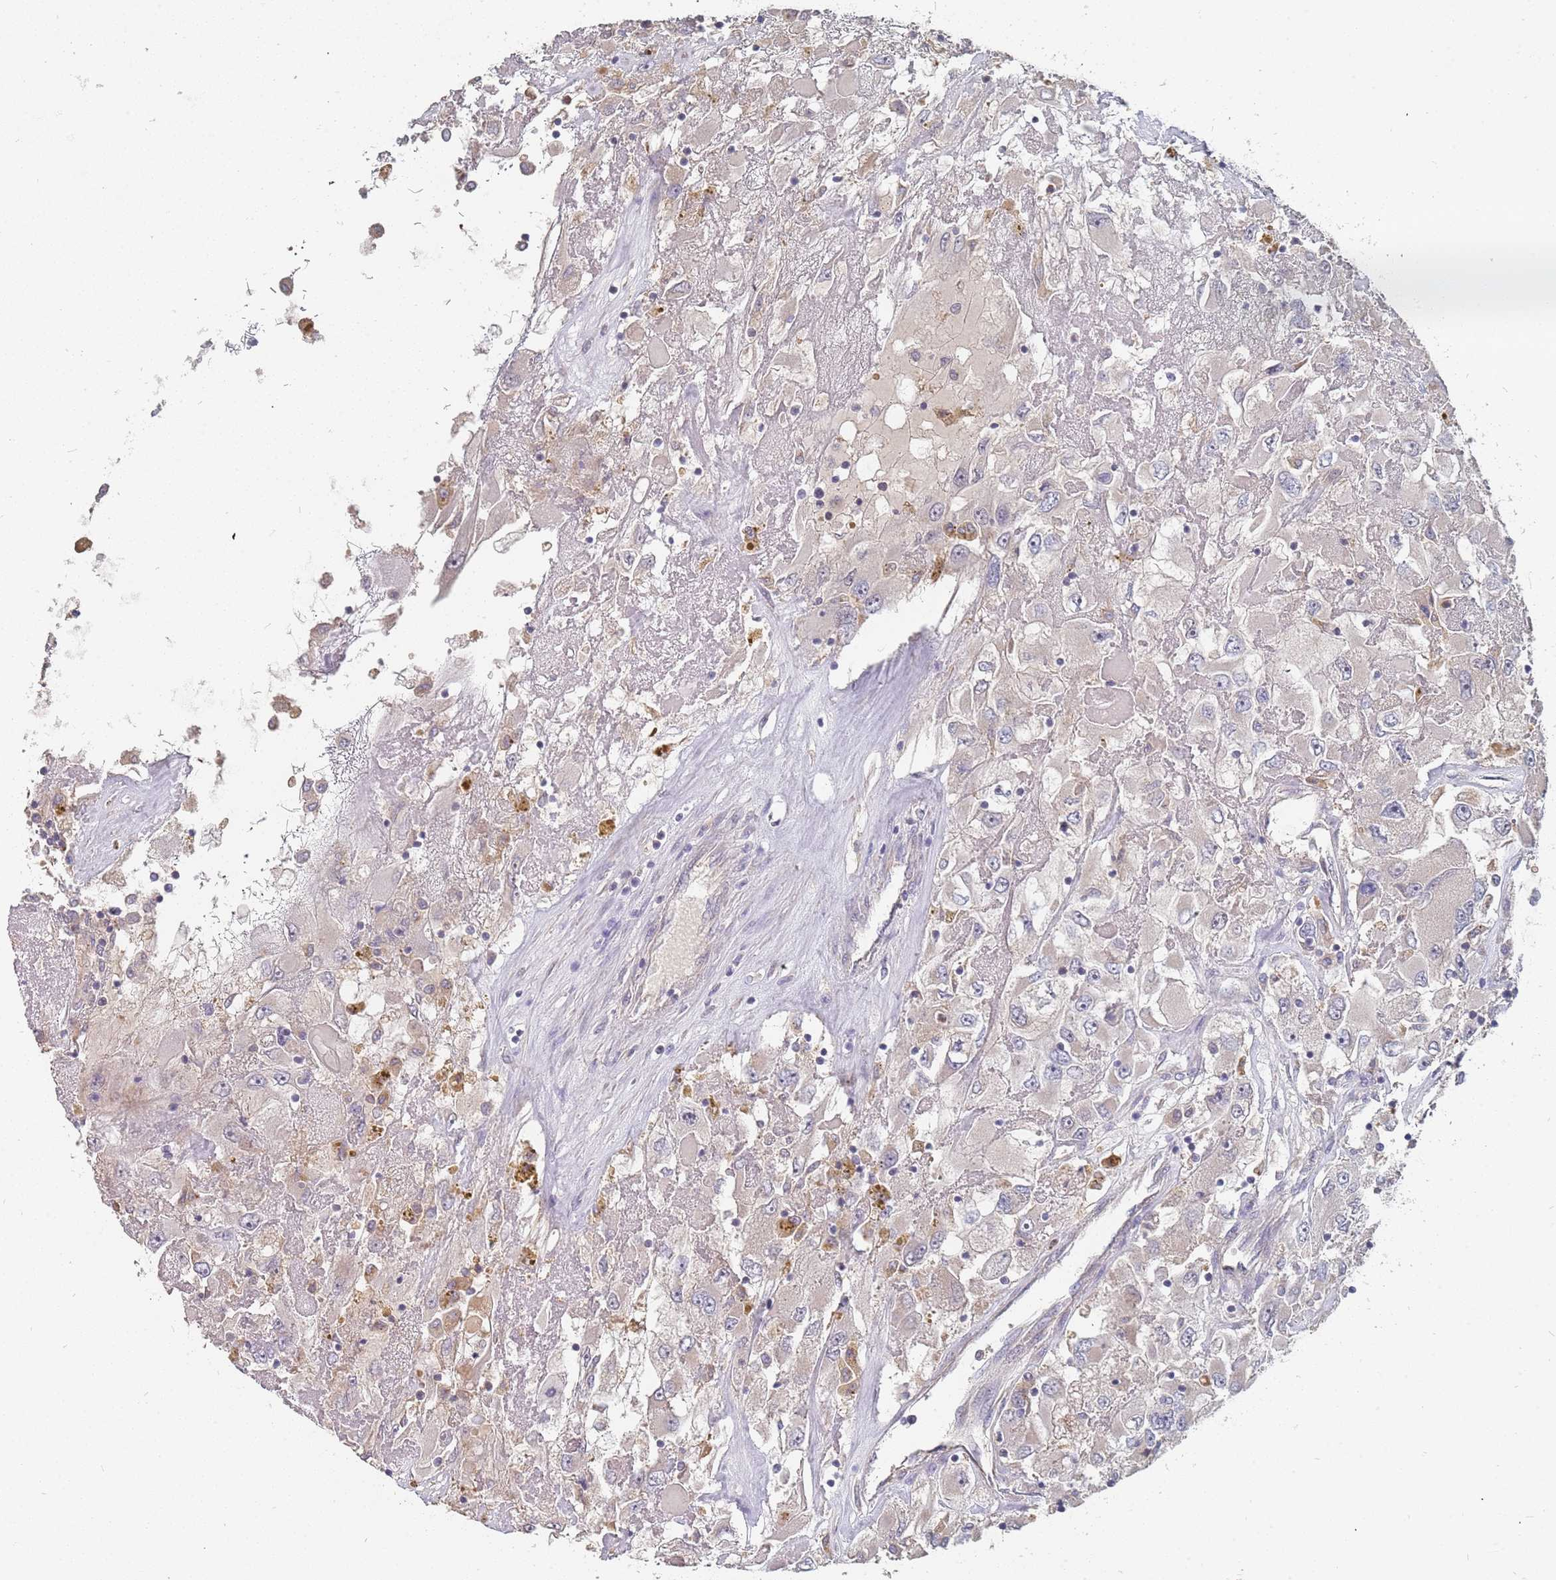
{"staining": {"intensity": "negative", "quantity": "none", "location": "none"}, "tissue": "renal cancer", "cell_type": "Tumor cells", "image_type": "cancer", "snomed": [{"axis": "morphology", "description": "Adenocarcinoma, NOS"}, {"axis": "topography", "description": "Kidney"}], "caption": "Tumor cells show no significant protein positivity in renal cancer (adenocarcinoma).", "gene": "TCEANC2", "patient": {"sex": "female", "age": 52}}